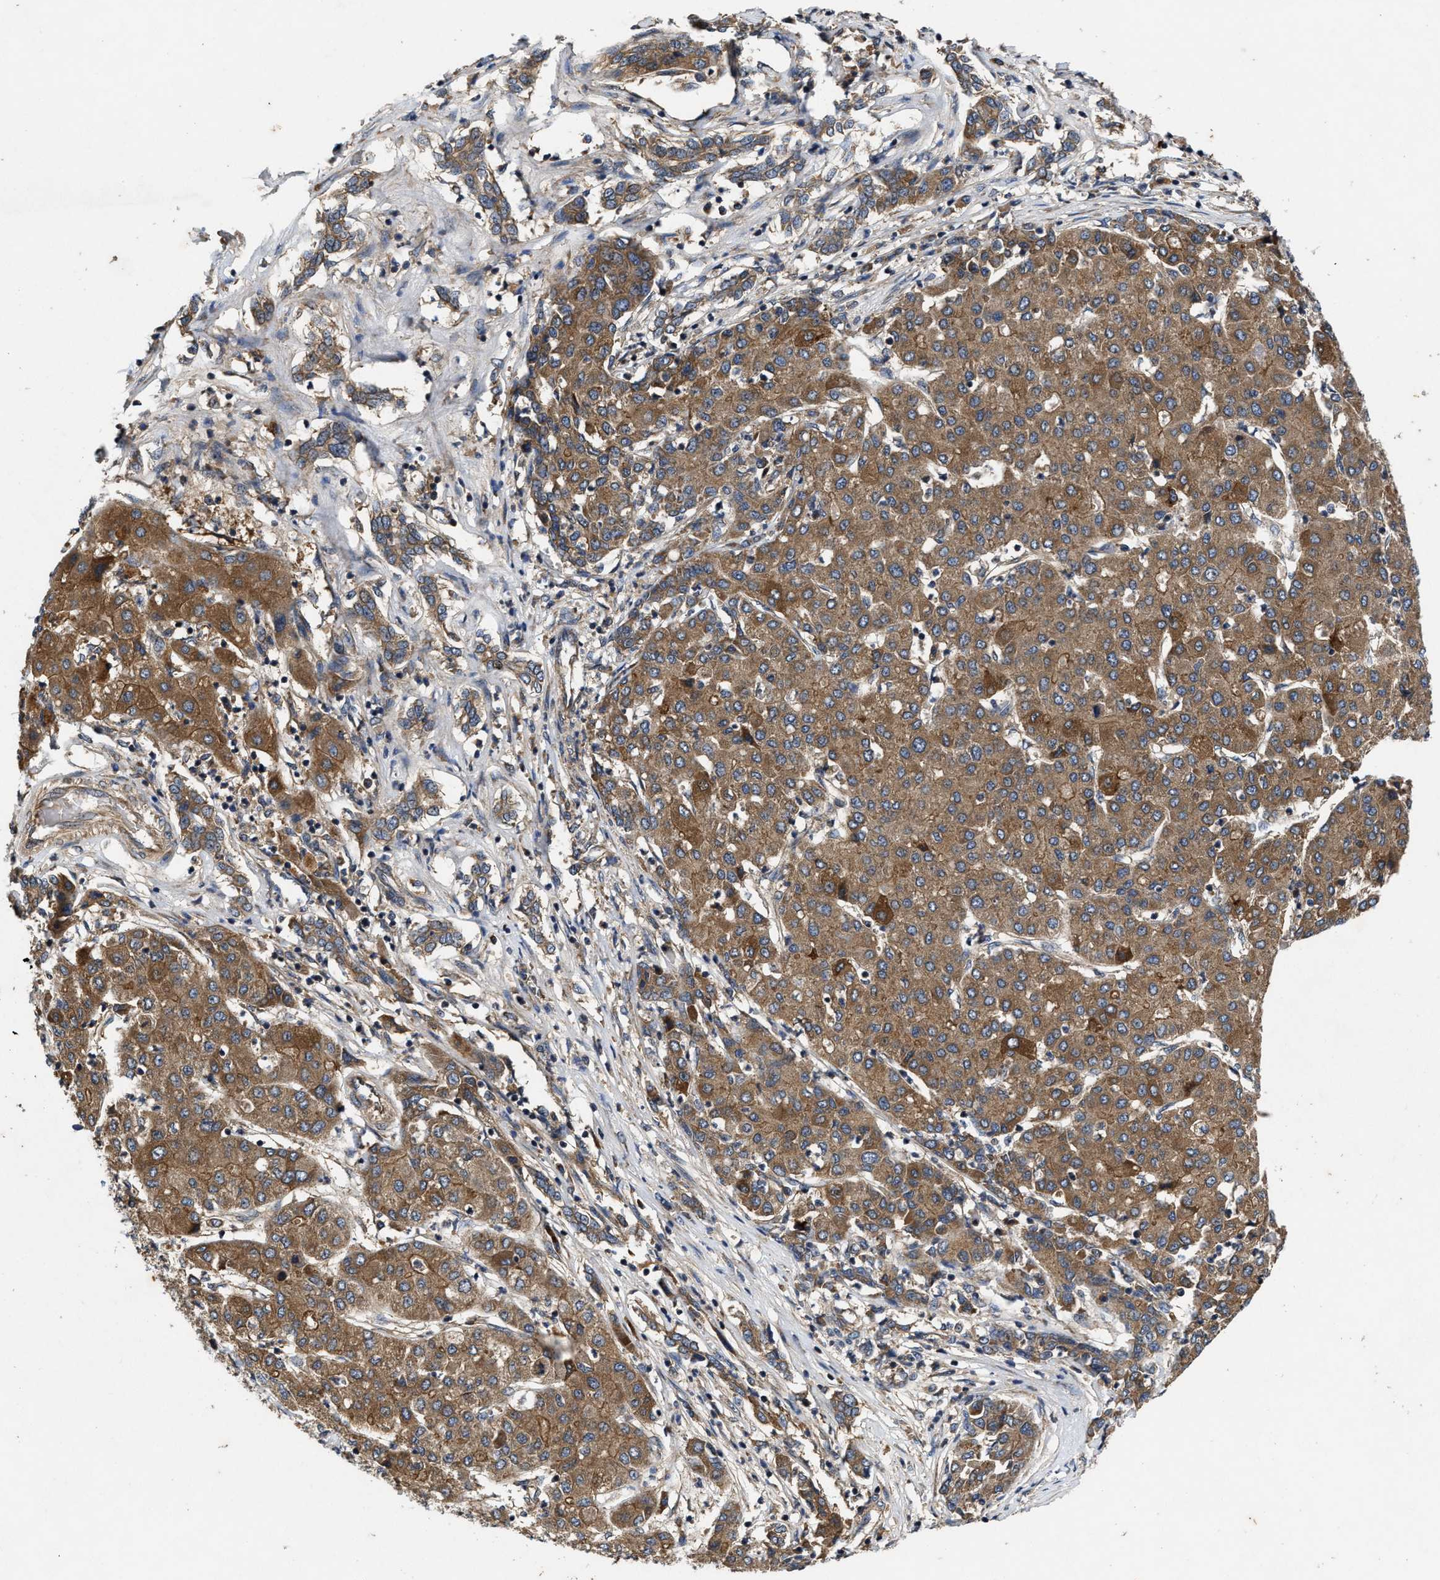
{"staining": {"intensity": "moderate", "quantity": ">75%", "location": "cytoplasmic/membranous"}, "tissue": "liver cancer", "cell_type": "Tumor cells", "image_type": "cancer", "snomed": [{"axis": "morphology", "description": "Carcinoma, Hepatocellular, NOS"}, {"axis": "topography", "description": "Liver"}], "caption": "Protein staining demonstrates moderate cytoplasmic/membranous staining in about >75% of tumor cells in liver hepatocellular carcinoma. Immunohistochemistry stains the protein of interest in brown and the nuclei are stained blue.", "gene": "EFNA4", "patient": {"sex": "male", "age": 65}}